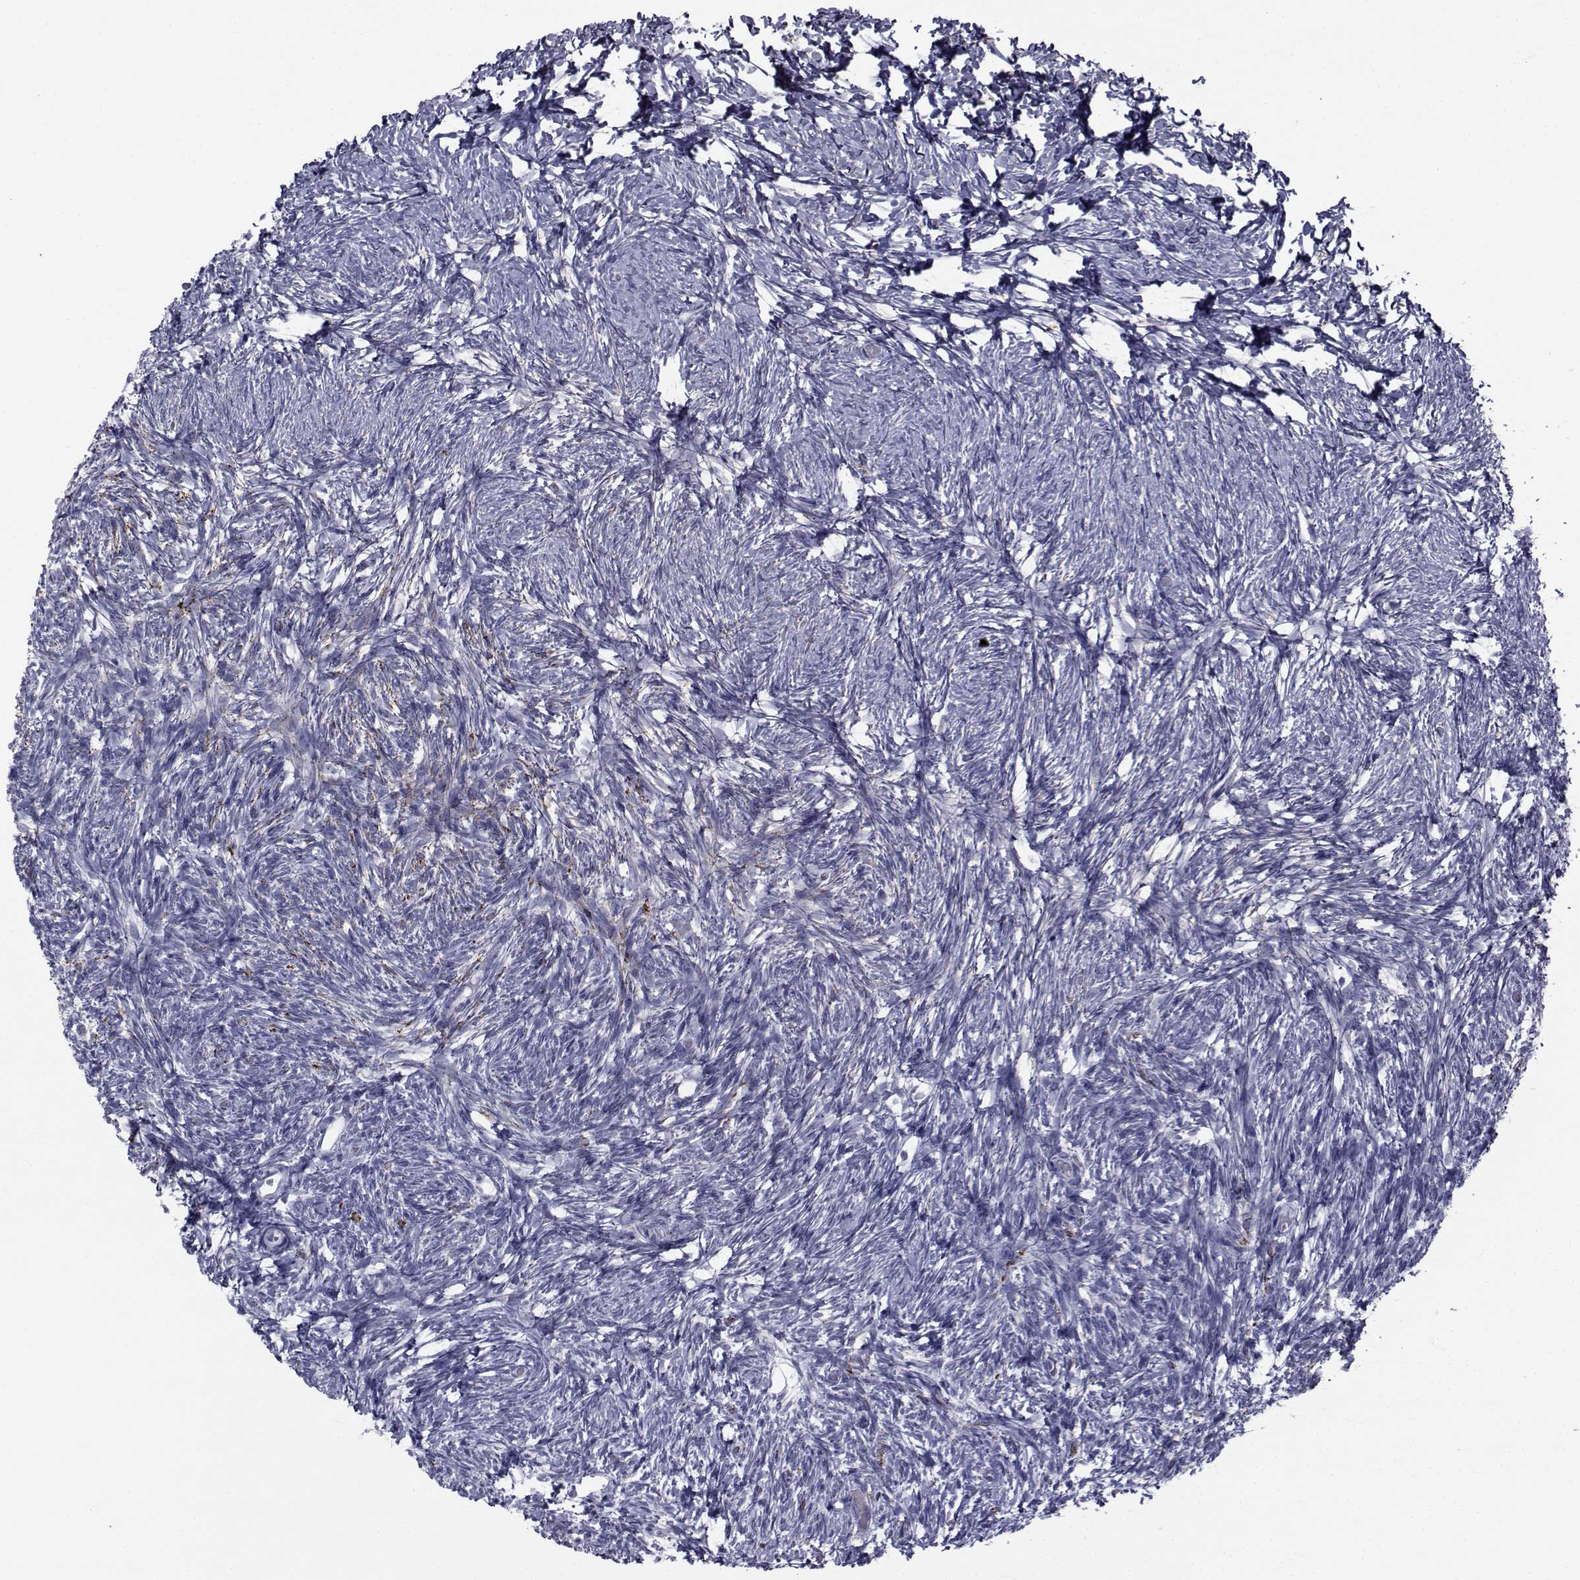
{"staining": {"intensity": "strong", "quantity": ">75%", "location": "cytoplasmic/membranous"}, "tissue": "ovary", "cell_type": "Follicle cells", "image_type": "normal", "snomed": [{"axis": "morphology", "description": "Normal tissue, NOS"}, {"axis": "topography", "description": "Ovary"}], "caption": "Strong cytoplasmic/membranous expression is appreciated in approximately >75% of follicle cells in benign ovary.", "gene": "FDXR", "patient": {"sex": "female", "age": 39}}